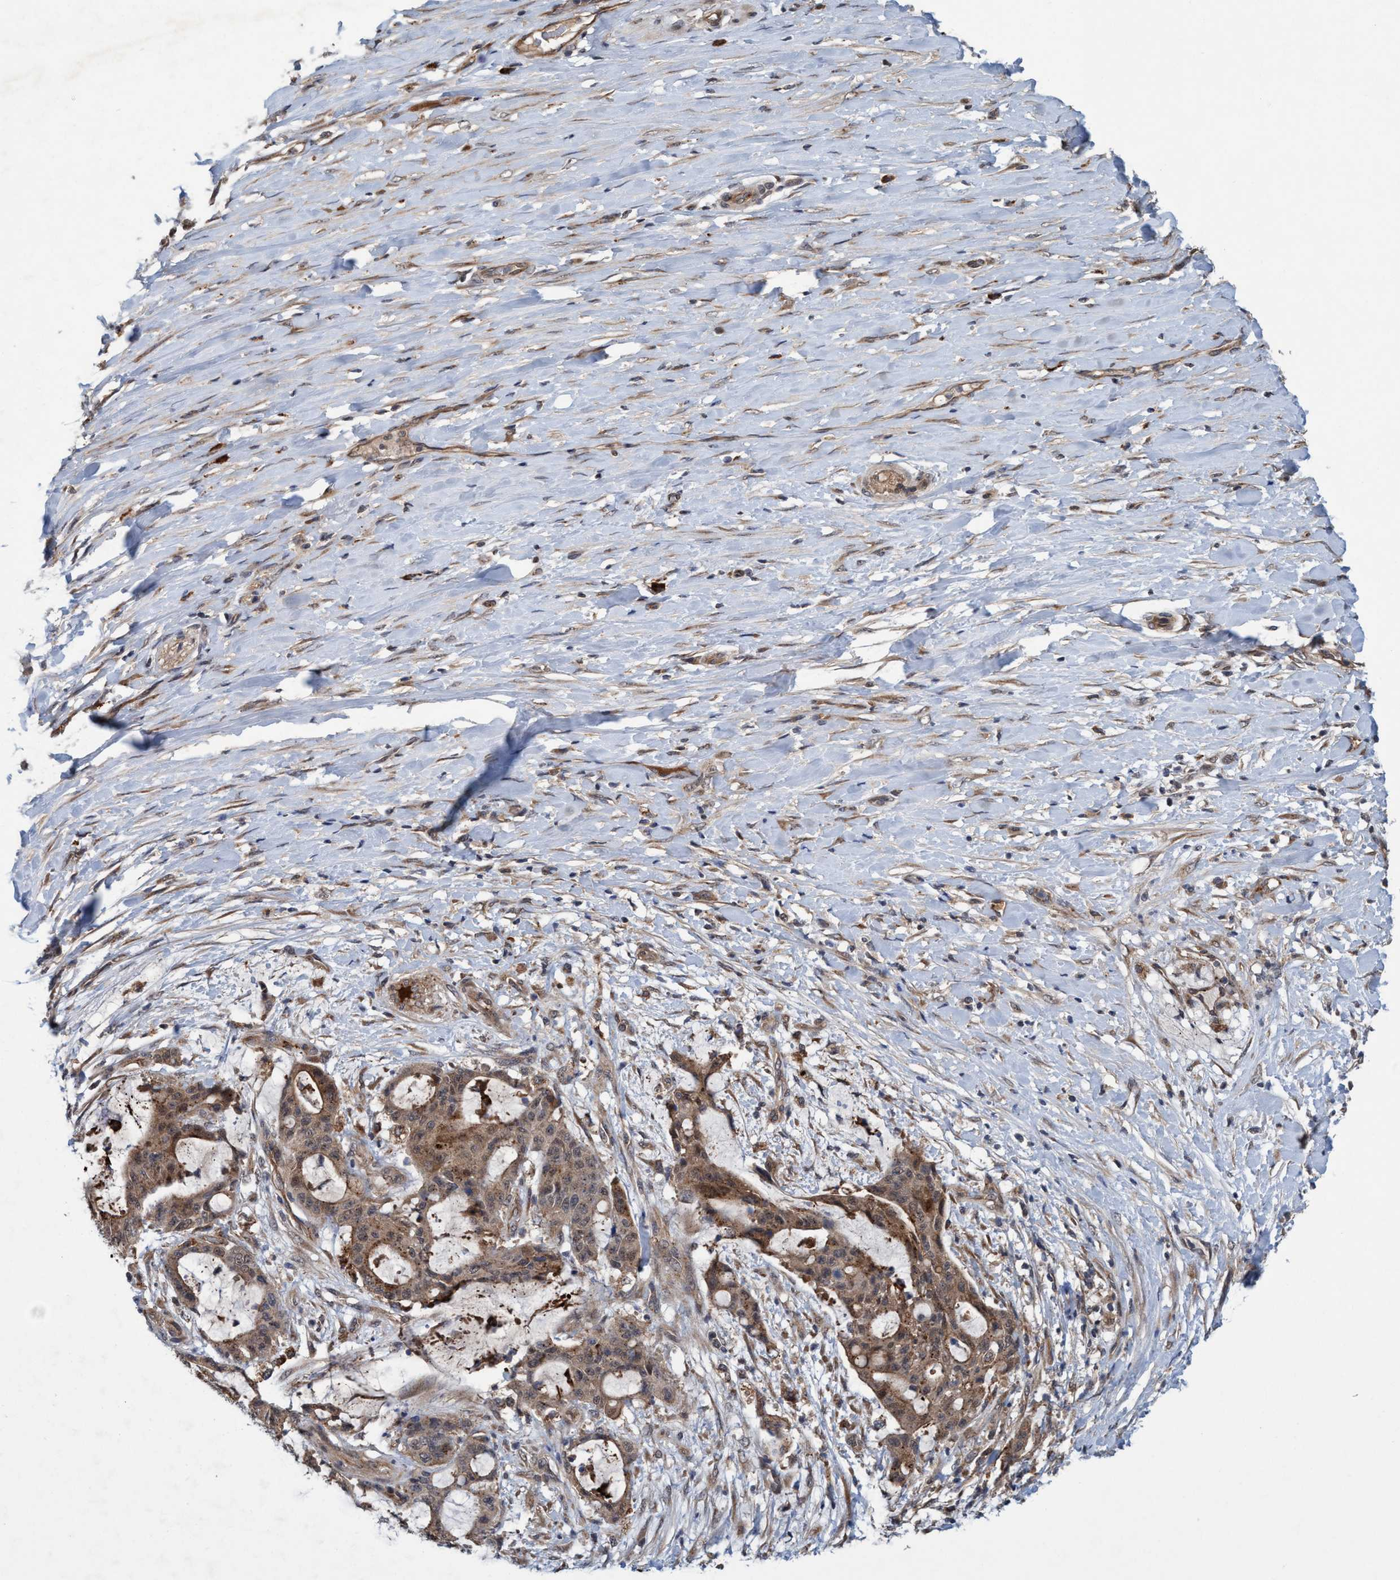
{"staining": {"intensity": "weak", "quantity": ">75%", "location": "cytoplasmic/membranous"}, "tissue": "liver cancer", "cell_type": "Tumor cells", "image_type": "cancer", "snomed": [{"axis": "morphology", "description": "Cholangiocarcinoma"}, {"axis": "topography", "description": "Liver"}], "caption": "Immunohistochemistry of cholangiocarcinoma (liver) demonstrates low levels of weak cytoplasmic/membranous expression in approximately >75% of tumor cells.", "gene": "TRIM65", "patient": {"sex": "female", "age": 73}}